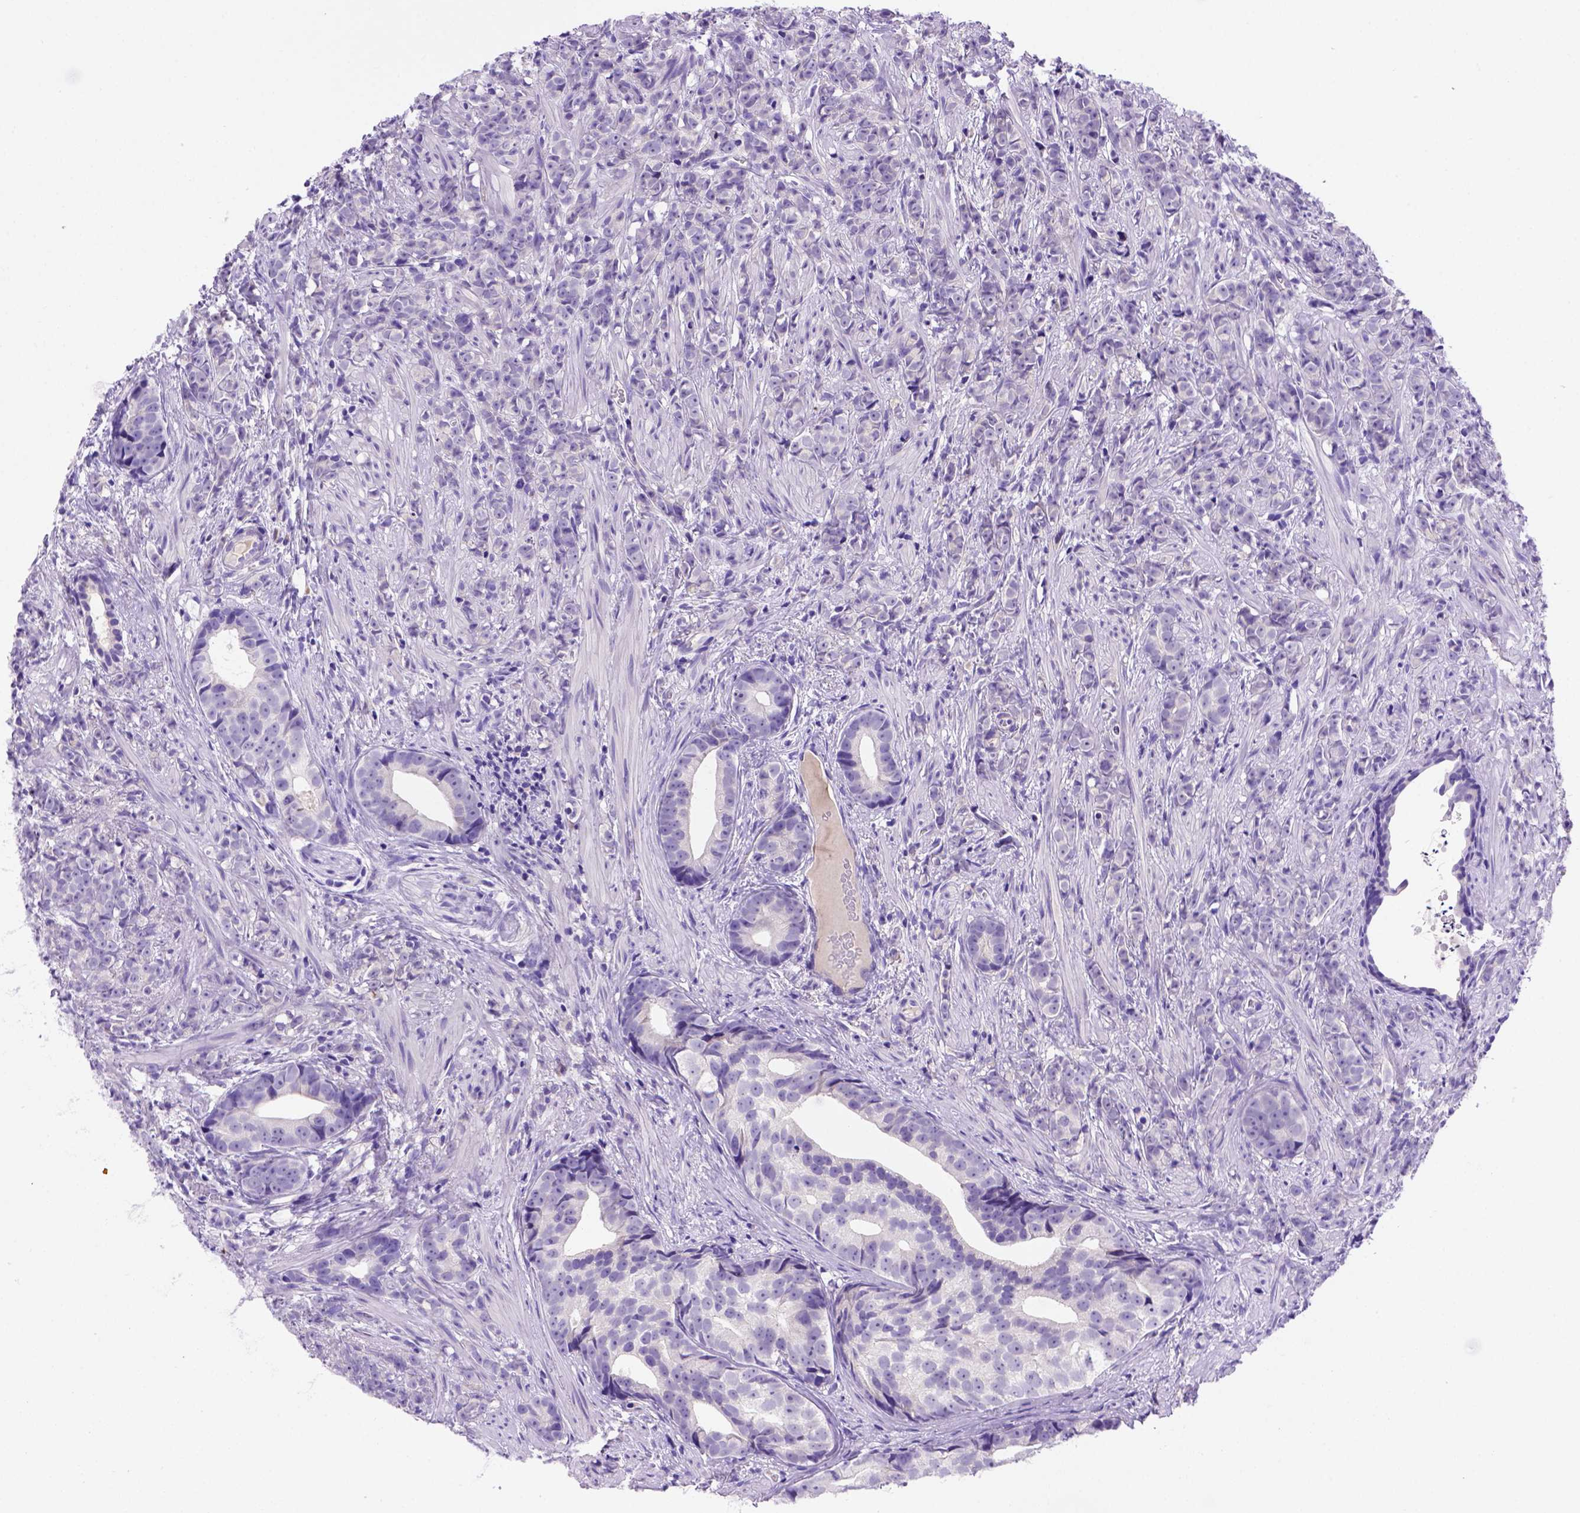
{"staining": {"intensity": "negative", "quantity": "none", "location": "none"}, "tissue": "prostate cancer", "cell_type": "Tumor cells", "image_type": "cancer", "snomed": [{"axis": "morphology", "description": "Adenocarcinoma, High grade"}, {"axis": "topography", "description": "Prostate"}], "caption": "IHC of high-grade adenocarcinoma (prostate) exhibits no expression in tumor cells.", "gene": "FAM81B", "patient": {"sex": "male", "age": 81}}